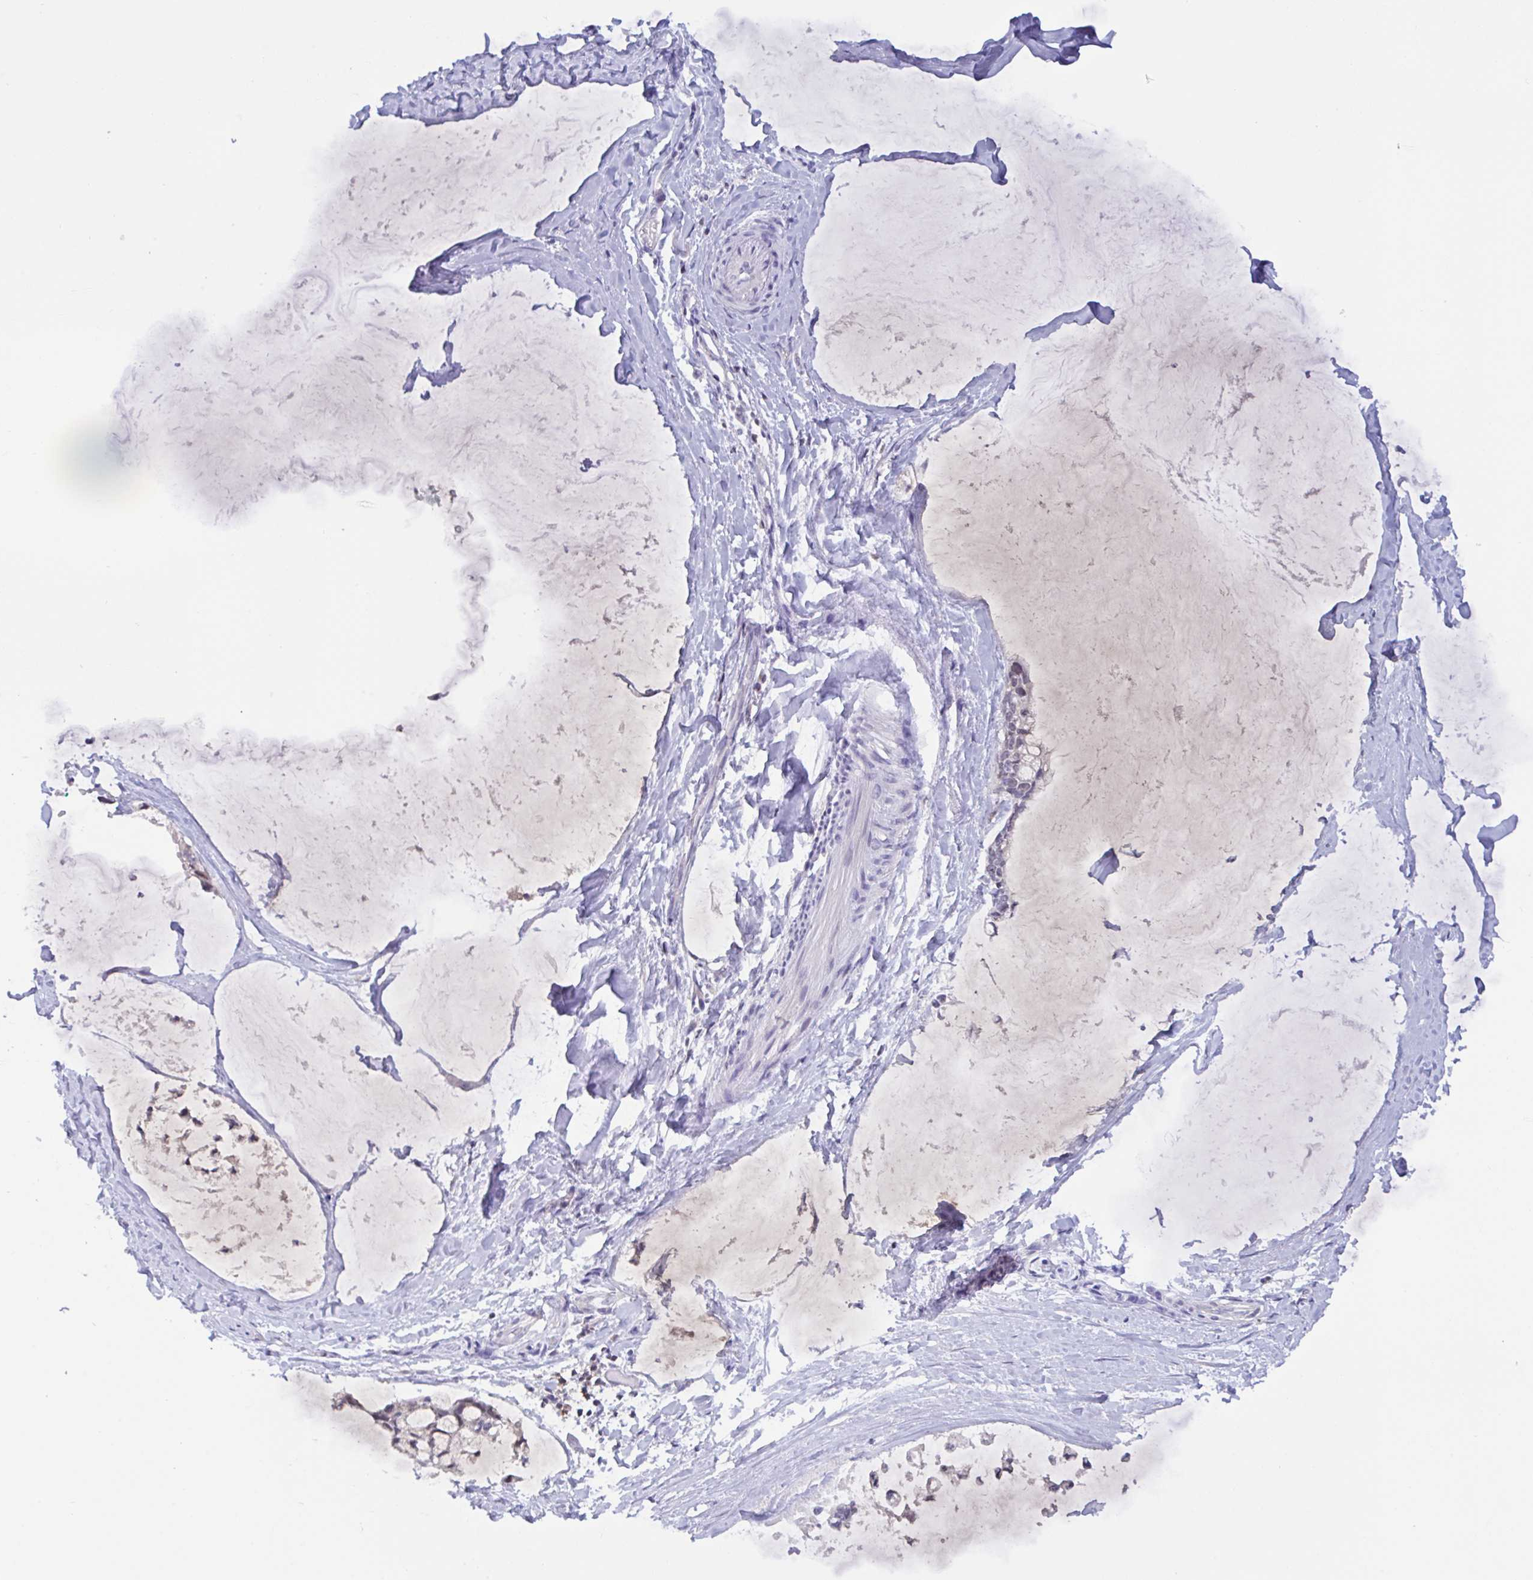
{"staining": {"intensity": "negative", "quantity": "none", "location": "none"}, "tissue": "ovarian cancer", "cell_type": "Tumor cells", "image_type": "cancer", "snomed": [{"axis": "morphology", "description": "Cystadenocarcinoma, mucinous, NOS"}, {"axis": "topography", "description": "Ovary"}], "caption": "Immunohistochemistry image of neoplastic tissue: ovarian mucinous cystadenocarcinoma stained with DAB (3,3'-diaminobenzidine) demonstrates no significant protein staining in tumor cells. (Stains: DAB (3,3'-diaminobenzidine) IHC with hematoxylin counter stain, Microscopy: brightfield microscopy at high magnification).", "gene": "SNX11", "patient": {"sex": "female", "age": 39}}